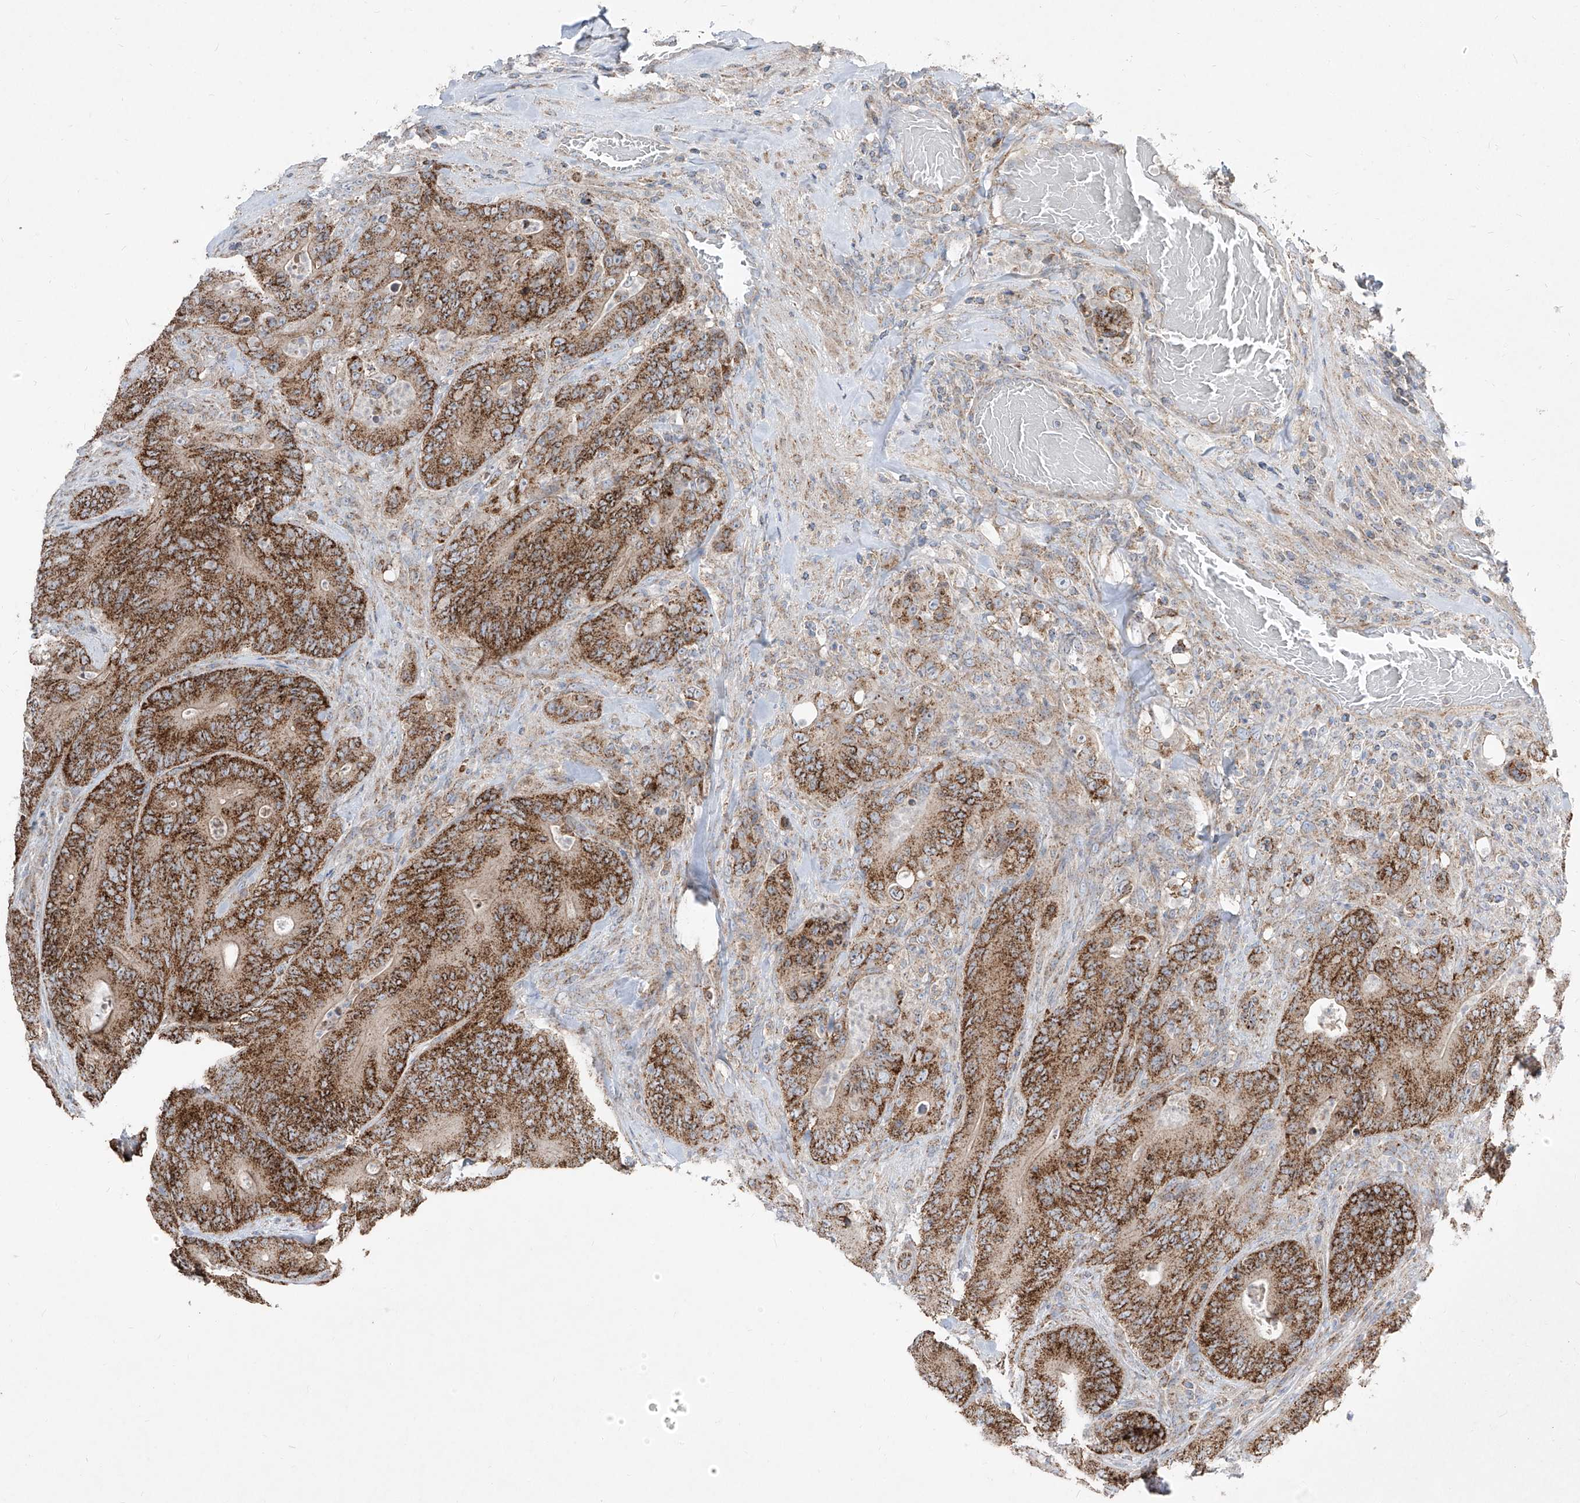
{"staining": {"intensity": "strong", "quantity": ">75%", "location": "cytoplasmic/membranous"}, "tissue": "colorectal cancer", "cell_type": "Tumor cells", "image_type": "cancer", "snomed": [{"axis": "morphology", "description": "Normal tissue, NOS"}, {"axis": "topography", "description": "Colon"}], "caption": "An image of colorectal cancer stained for a protein demonstrates strong cytoplasmic/membranous brown staining in tumor cells.", "gene": "ABCD3", "patient": {"sex": "female", "age": 82}}